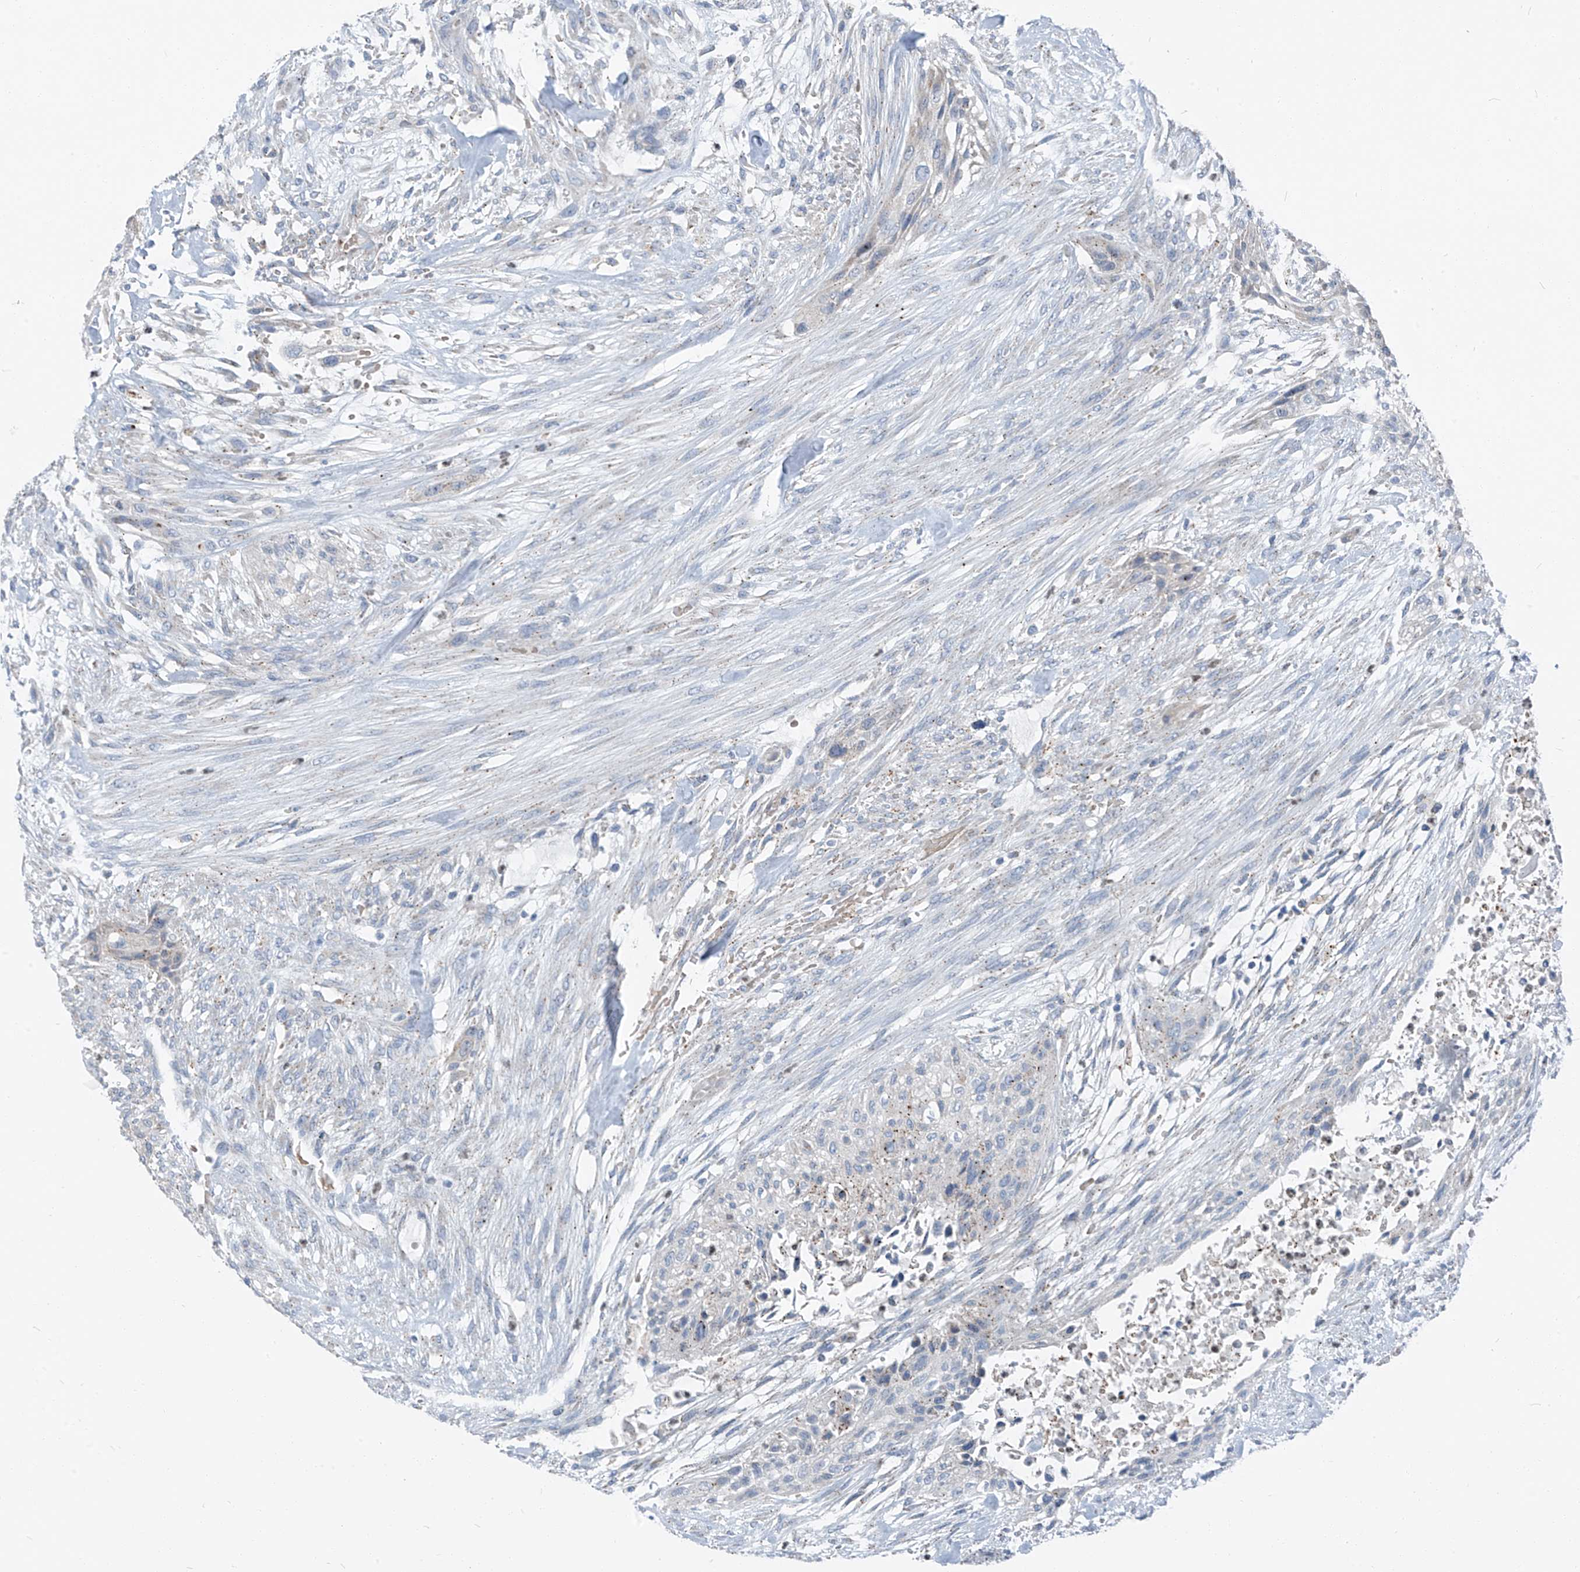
{"staining": {"intensity": "negative", "quantity": "none", "location": "none"}, "tissue": "urothelial cancer", "cell_type": "Tumor cells", "image_type": "cancer", "snomed": [{"axis": "morphology", "description": "Urothelial carcinoma, High grade"}, {"axis": "topography", "description": "Urinary bladder"}], "caption": "This is an IHC image of human urothelial carcinoma (high-grade). There is no positivity in tumor cells.", "gene": "CHMP2B", "patient": {"sex": "male", "age": 35}}